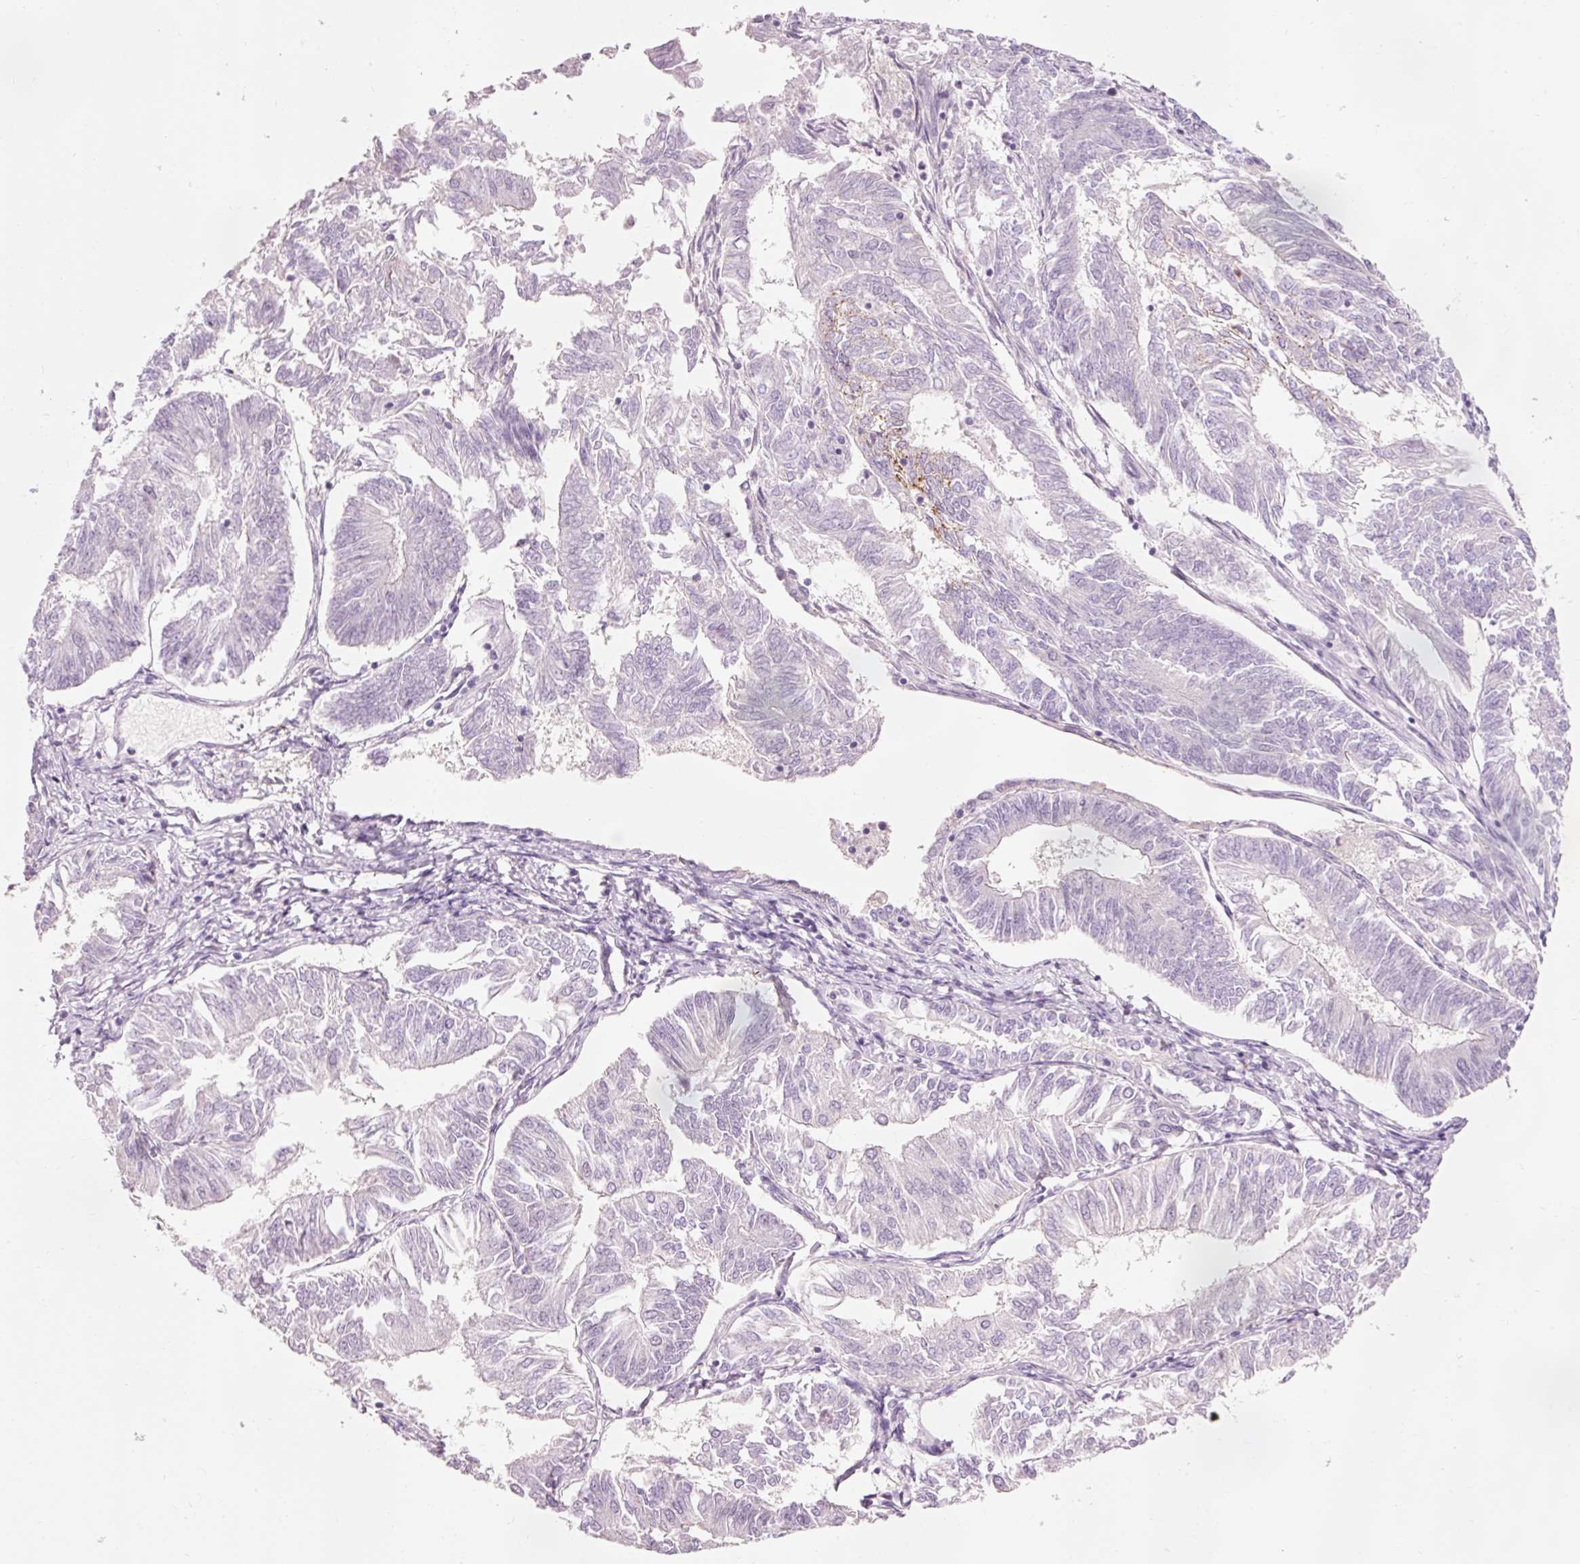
{"staining": {"intensity": "negative", "quantity": "none", "location": "none"}, "tissue": "endometrial cancer", "cell_type": "Tumor cells", "image_type": "cancer", "snomed": [{"axis": "morphology", "description": "Adenocarcinoma, NOS"}, {"axis": "topography", "description": "Endometrium"}], "caption": "DAB (3,3'-diaminobenzidine) immunohistochemical staining of endometrial adenocarcinoma shows no significant staining in tumor cells. The staining was performed using DAB (3,3'-diaminobenzidine) to visualize the protein expression in brown, while the nuclei were stained in blue with hematoxylin (Magnification: 20x).", "gene": "DHRS11", "patient": {"sex": "female", "age": 58}}